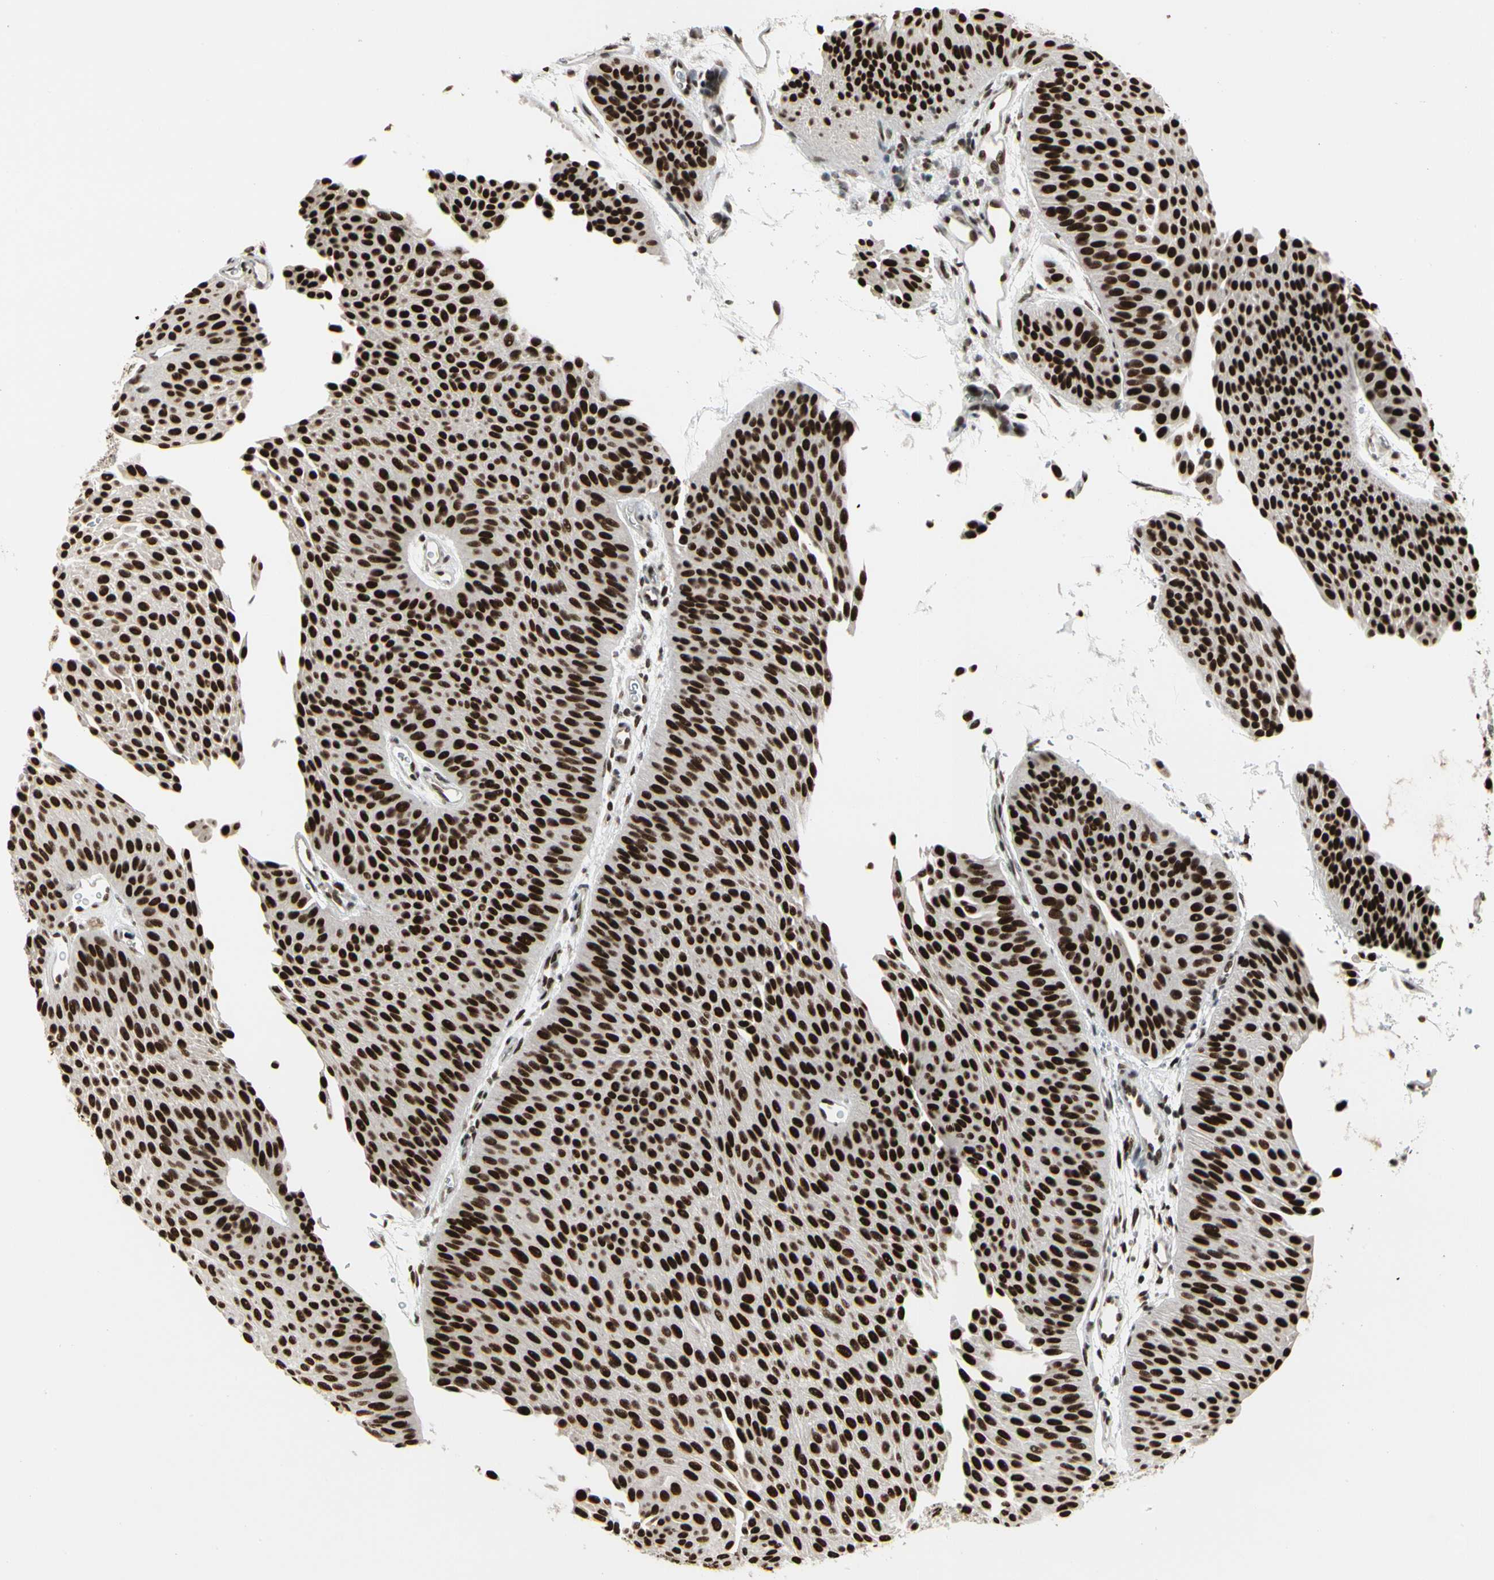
{"staining": {"intensity": "strong", "quantity": ">75%", "location": "nuclear"}, "tissue": "urothelial cancer", "cell_type": "Tumor cells", "image_type": "cancer", "snomed": [{"axis": "morphology", "description": "Urothelial carcinoma, Low grade"}, {"axis": "topography", "description": "Urinary bladder"}], "caption": "Urothelial carcinoma (low-grade) stained for a protein demonstrates strong nuclear positivity in tumor cells. The staining was performed using DAB (3,3'-diaminobenzidine), with brown indicating positive protein expression. Nuclei are stained blue with hematoxylin.", "gene": "HMG20A", "patient": {"sex": "female", "age": 60}}